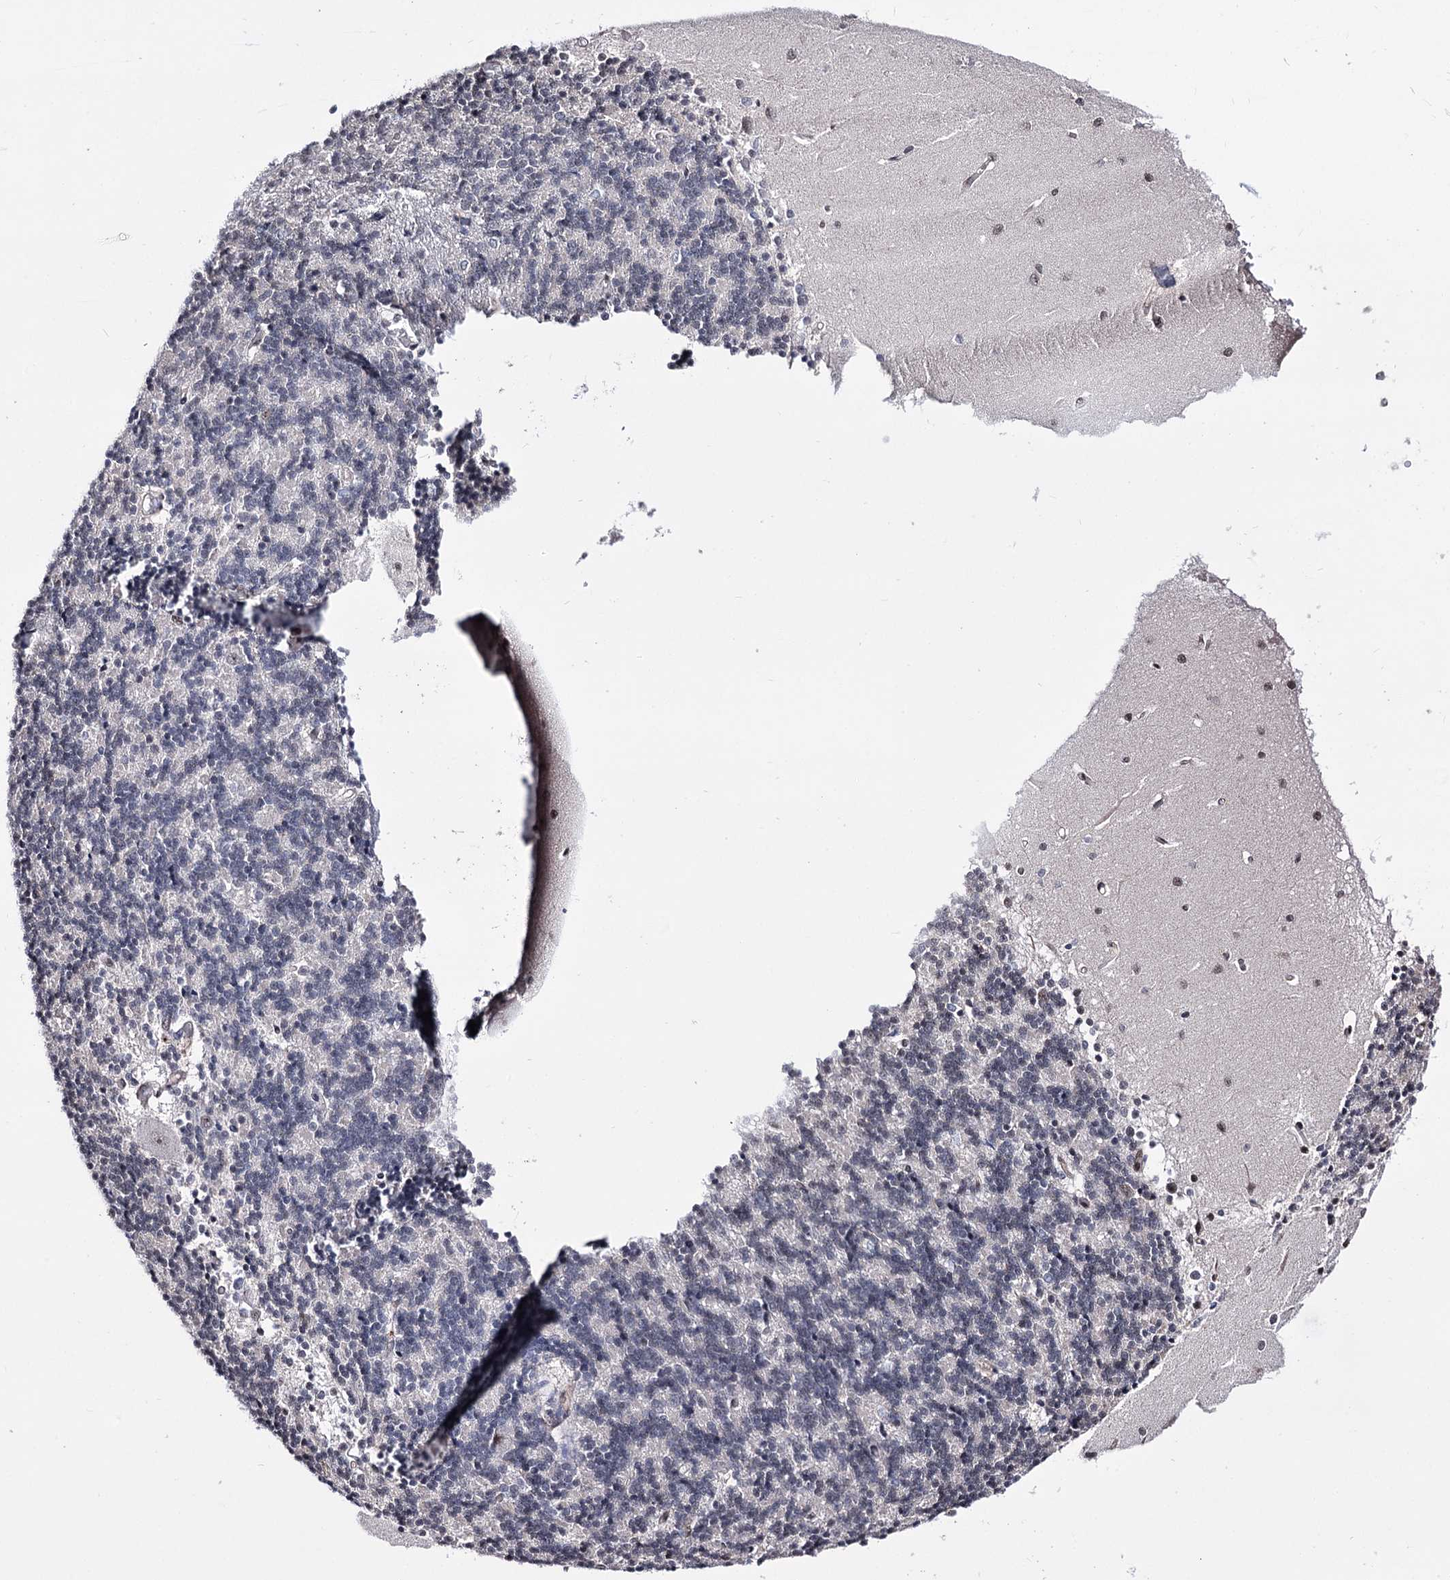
{"staining": {"intensity": "negative", "quantity": "none", "location": "none"}, "tissue": "cerebellum", "cell_type": "Cells in granular layer", "image_type": "normal", "snomed": [{"axis": "morphology", "description": "Normal tissue, NOS"}, {"axis": "topography", "description": "Cerebellum"}], "caption": "The image shows no significant positivity in cells in granular layer of cerebellum. (Brightfield microscopy of DAB (3,3'-diaminobenzidine) immunohistochemistry at high magnification).", "gene": "CHMP7", "patient": {"sex": "male", "age": 37}}